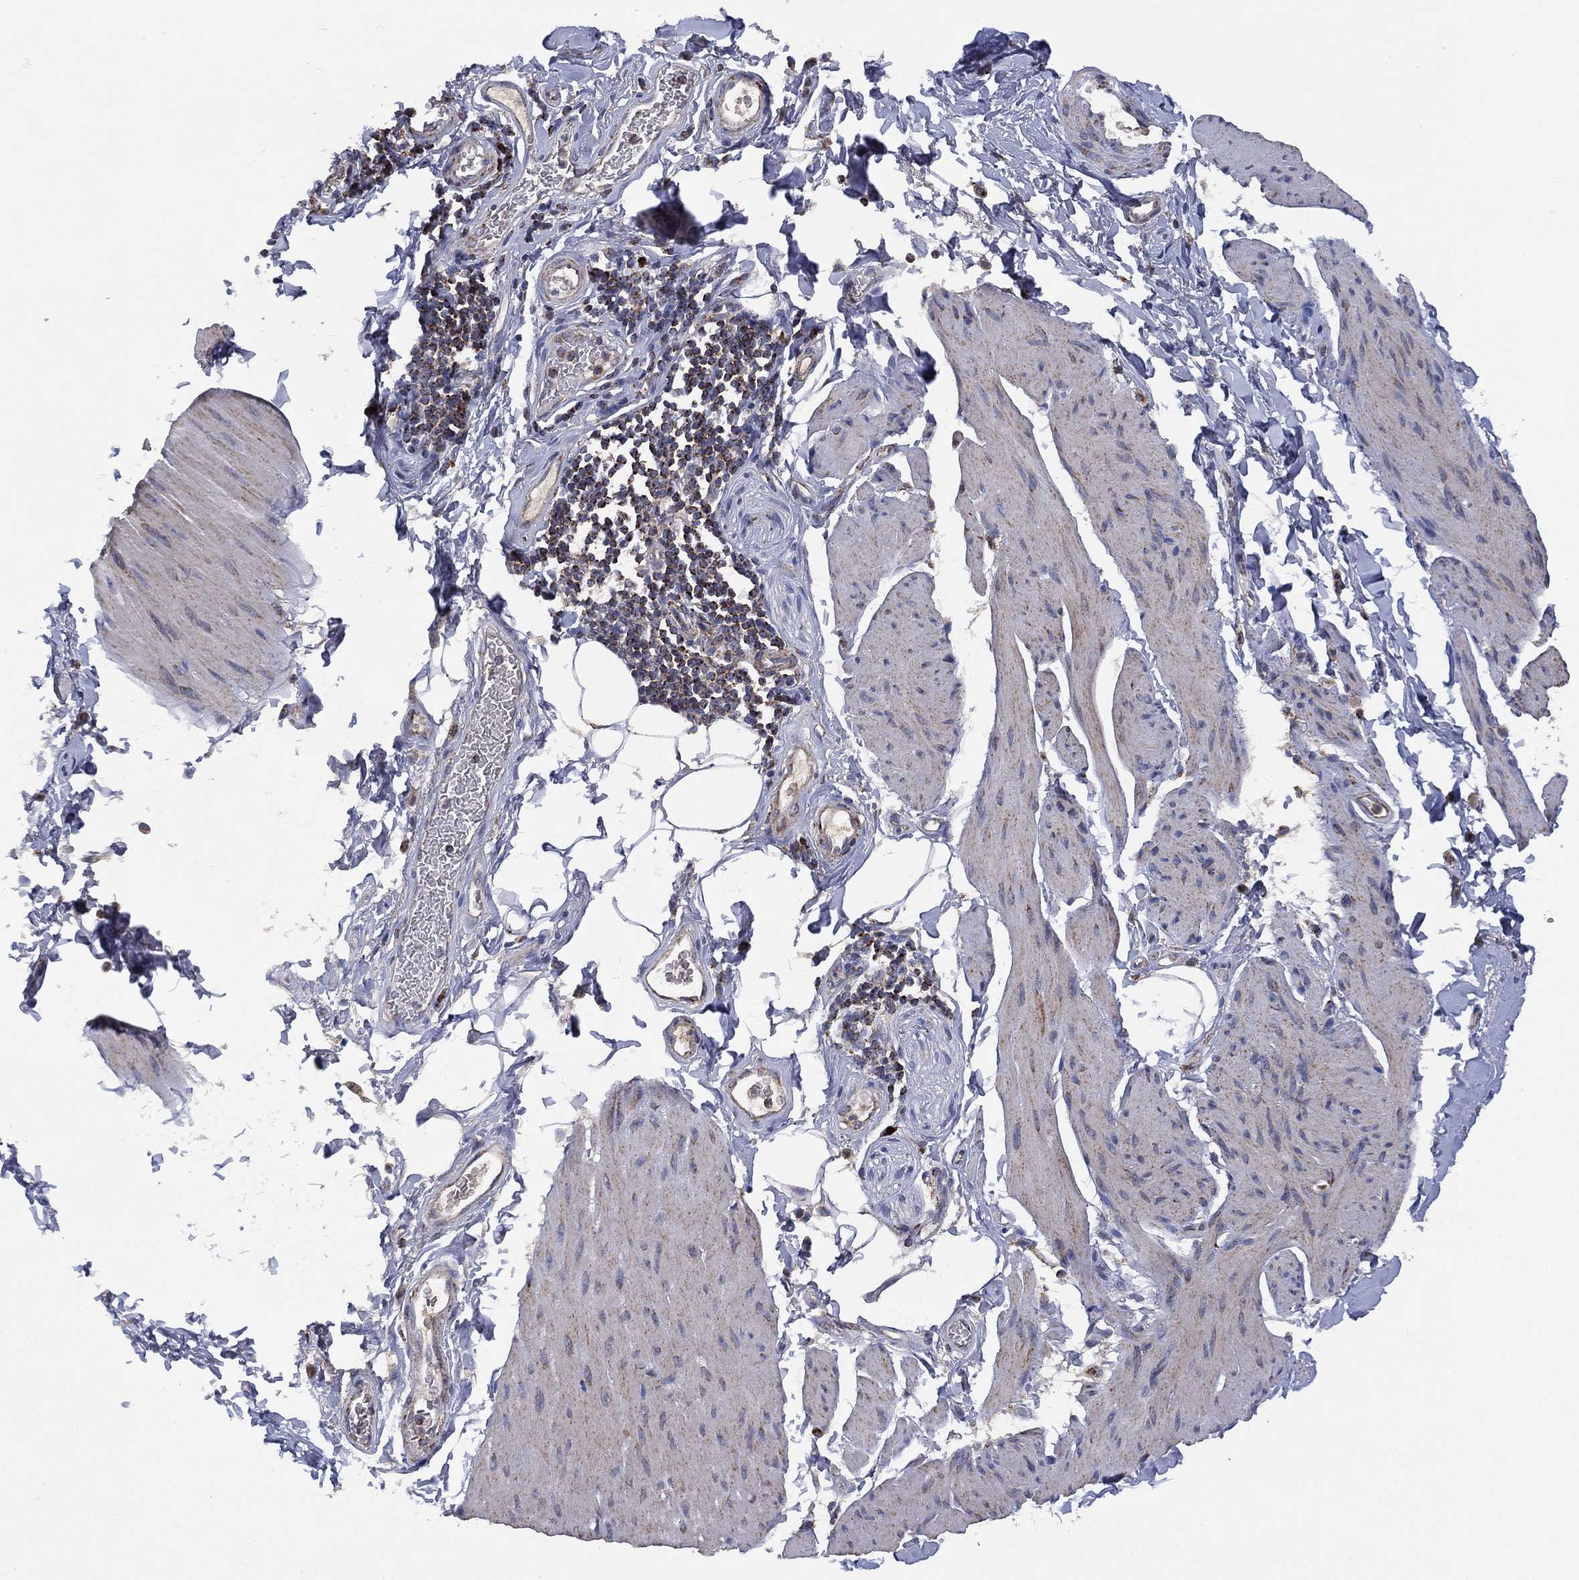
{"staining": {"intensity": "negative", "quantity": "none", "location": "none"}, "tissue": "smooth muscle", "cell_type": "Smooth muscle cells", "image_type": "normal", "snomed": [{"axis": "morphology", "description": "Normal tissue, NOS"}, {"axis": "topography", "description": "Adipose tissue"}, {"axis": "topography", "description": "Smooth muscle"}, {"axis": "topography", "description": "Peripheral nerve tissue"}], "caption": "Immunohistochemistry (IHC) image of normal smooth muscle: smooth muscle stained with DAB exhibits no significant protein positivity in smooth muscle cells. Brightfield microscopy of IHC stained with DAB (brown) and hematoxylin (blue), captured at high magnification.", "gene": "PPP2R5A", "patient": {"sex": "male", "age": 83}}